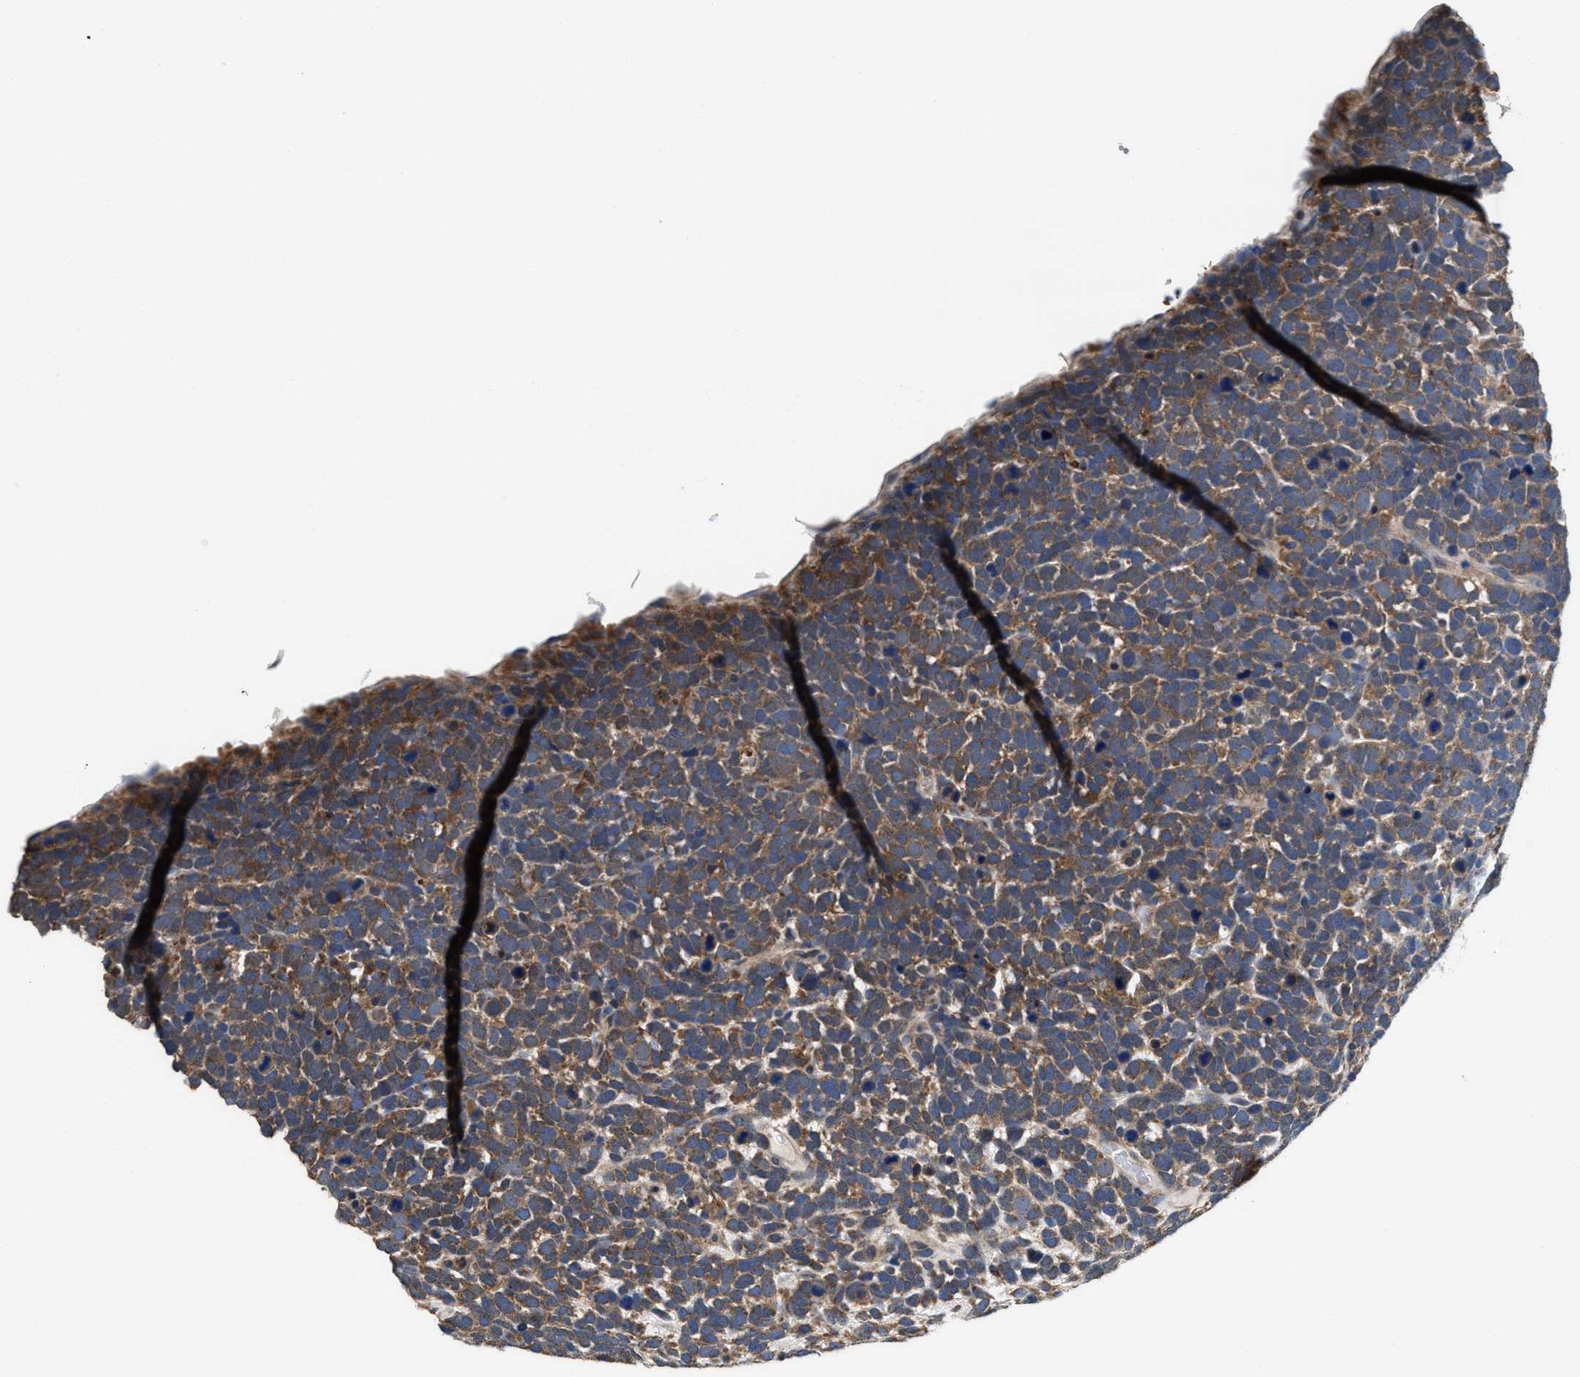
{"staining": {"intensity": "moderate", "quantity": ">75%", "location": "cytoplasmic/membranous"}, "tissue": "urothelial cancer", "cell_type": "Tumor cells", "image_type": "cancer", "snomed": [{"axis": "morphology", "description": "Urothelial carcinoma, High grade"}, {"axis": "topography", "description": "Urinary bladder"}], "caption": "DAB (3,3'-diaminobenzidine) immunohistochemical staining of high-grade urothelial carcinoma demonstrates moderate cytoplasmic/membranous protein positivity in approximately >75% of tumor cells.", "gene": "ACLY", "patient": {"sex": "female", "age": 82}}